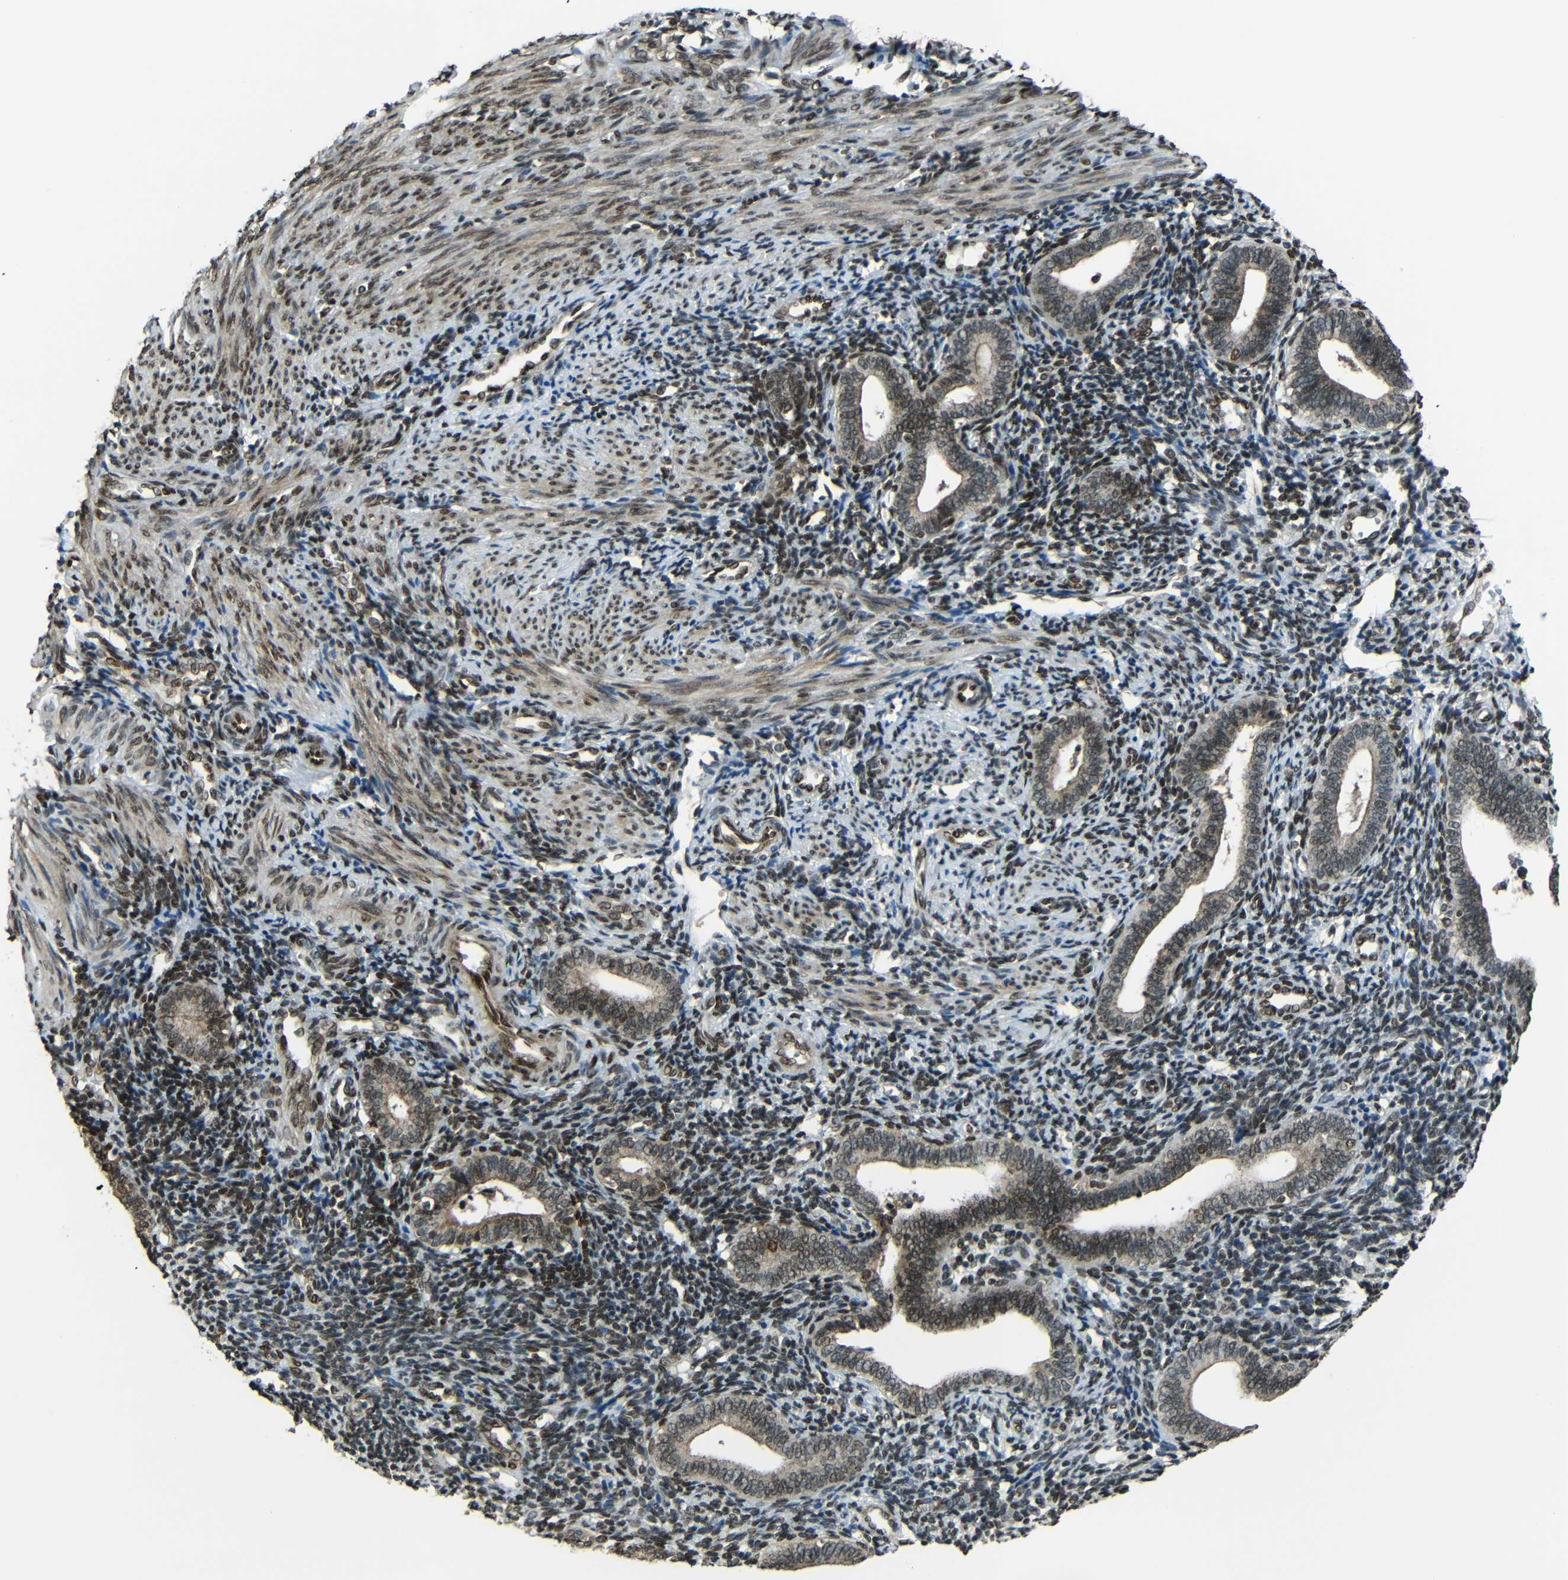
{"staining": {"intensity": "moderate", "quantity": ">75%", "location": "cytoplasmic/membranous"}, "tissue": "endometrium", "cell_type": "Cells in endometrial stroma", "image_type": "normal", "snomed": [{"axis": "morphology", "description": "Normal tissue, NOS"}, {"axis": "topography", "description": "Uterus"}, {"axis": "topography", "description": "Endometrium"}], "caption": "A medium amount of moderate cytoplasmic/membranous staining is appreciated in approximately >75% of cells in endometrial stroma in normal endometrium. The protein is stained brown, and the nuclei are stained in blue (DAB (3,3'-diaminobenzidine) IHC with brightfield microscopy, high magnification).", "gene": "PSIP1", "patient": {"sex": "female", "age": 33}}